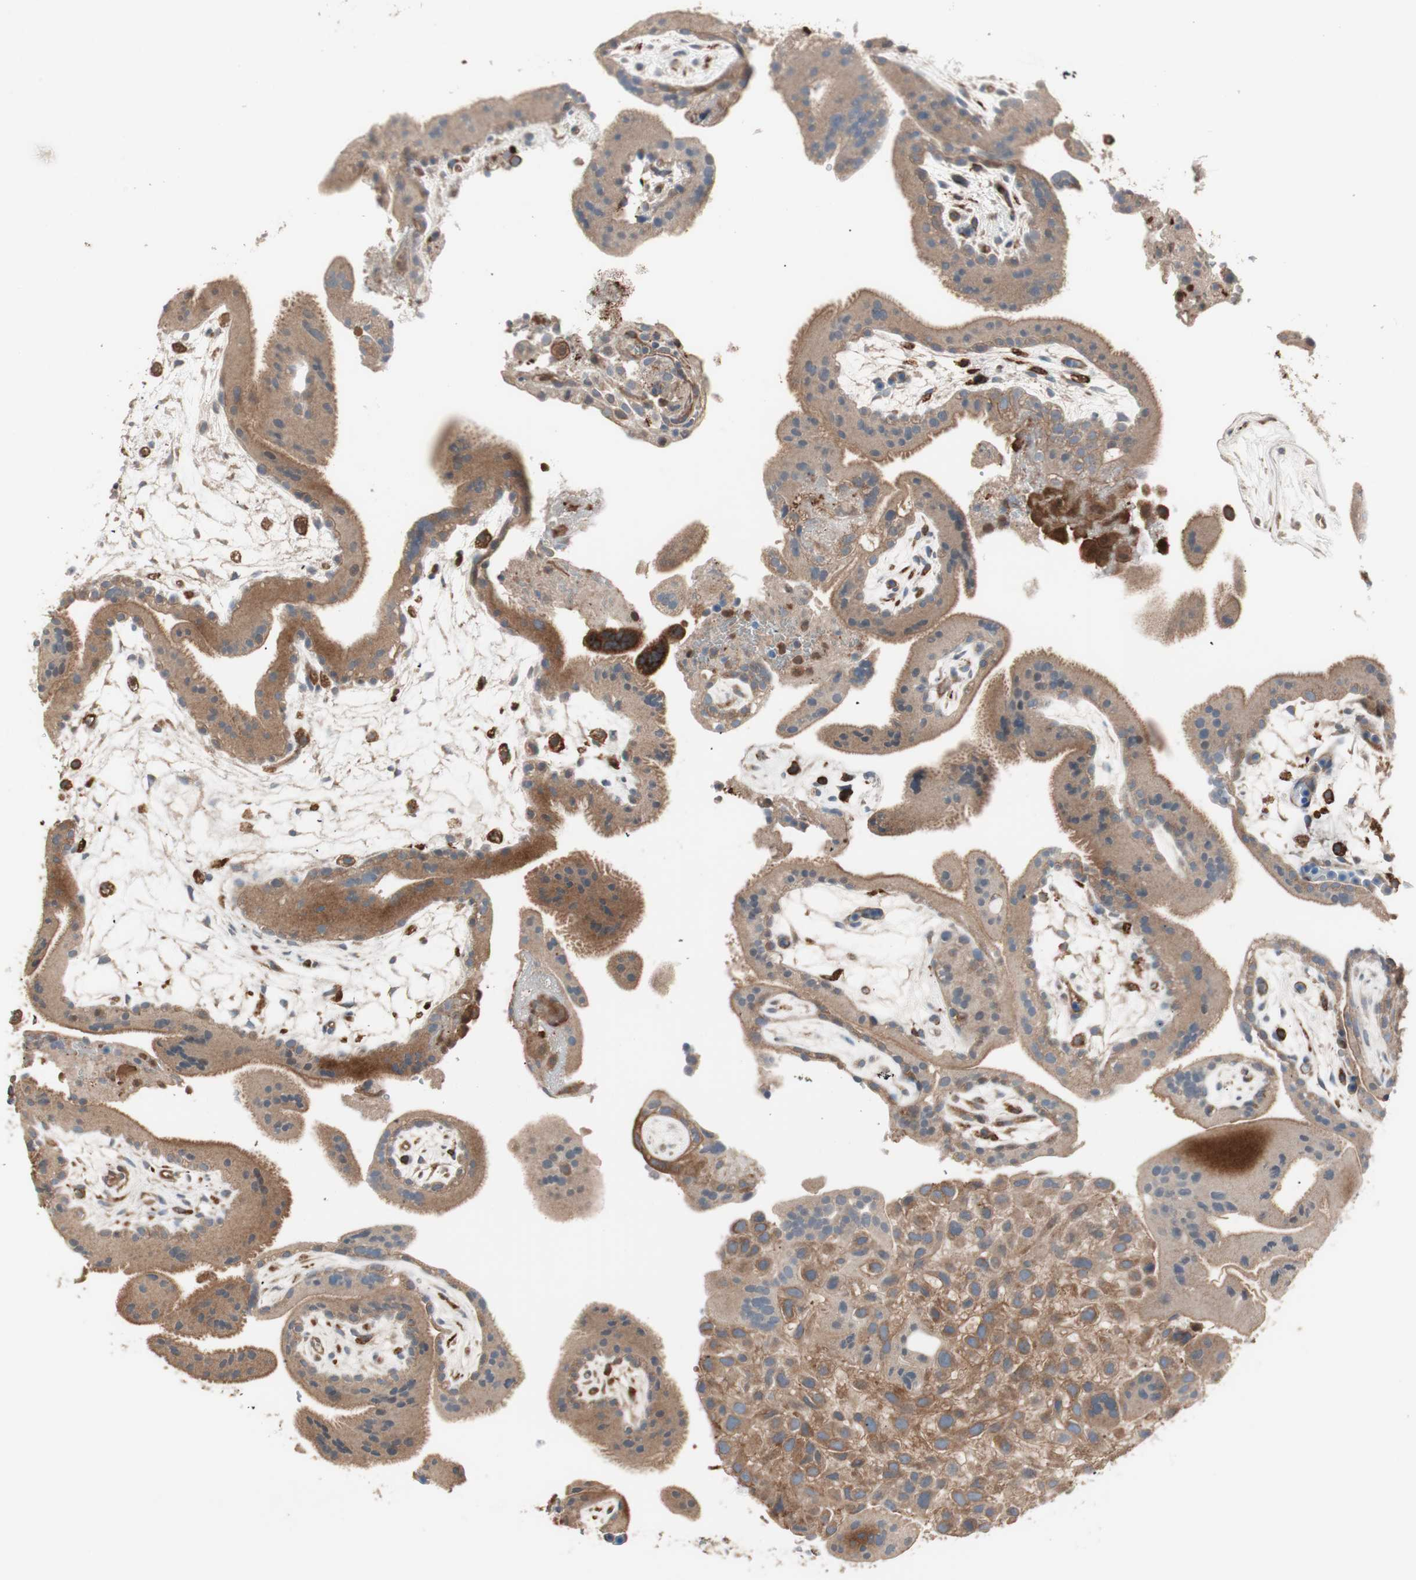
{"staining": {"intensity": "moderate", "quantity": ">75%", "location": "cytoplasmic/membranous"}, "tissue": "placenta", "cell_type": "Decidual cells", "image_type": "normal", "snomed": [{"axis": "morphology", "description": "Normal tissue, NOS"}, {"axis": "topography", "description": "Placenta"}], "caption": "Immunohistochemistry (DAB (3,3'-diaminobenzidine)) staining of unremarkable human placenta shows moderate cytoplasmic/membranous protein staining in about >75% of decidual cells. Using DAB (3,3'-diaminobenzidine) (brown) and hematoxylin (blue) stains, captured at high magnification using brightfield microscopy.", "gene": "STAB1", "patient": {"sex": "female", "age": 19}}